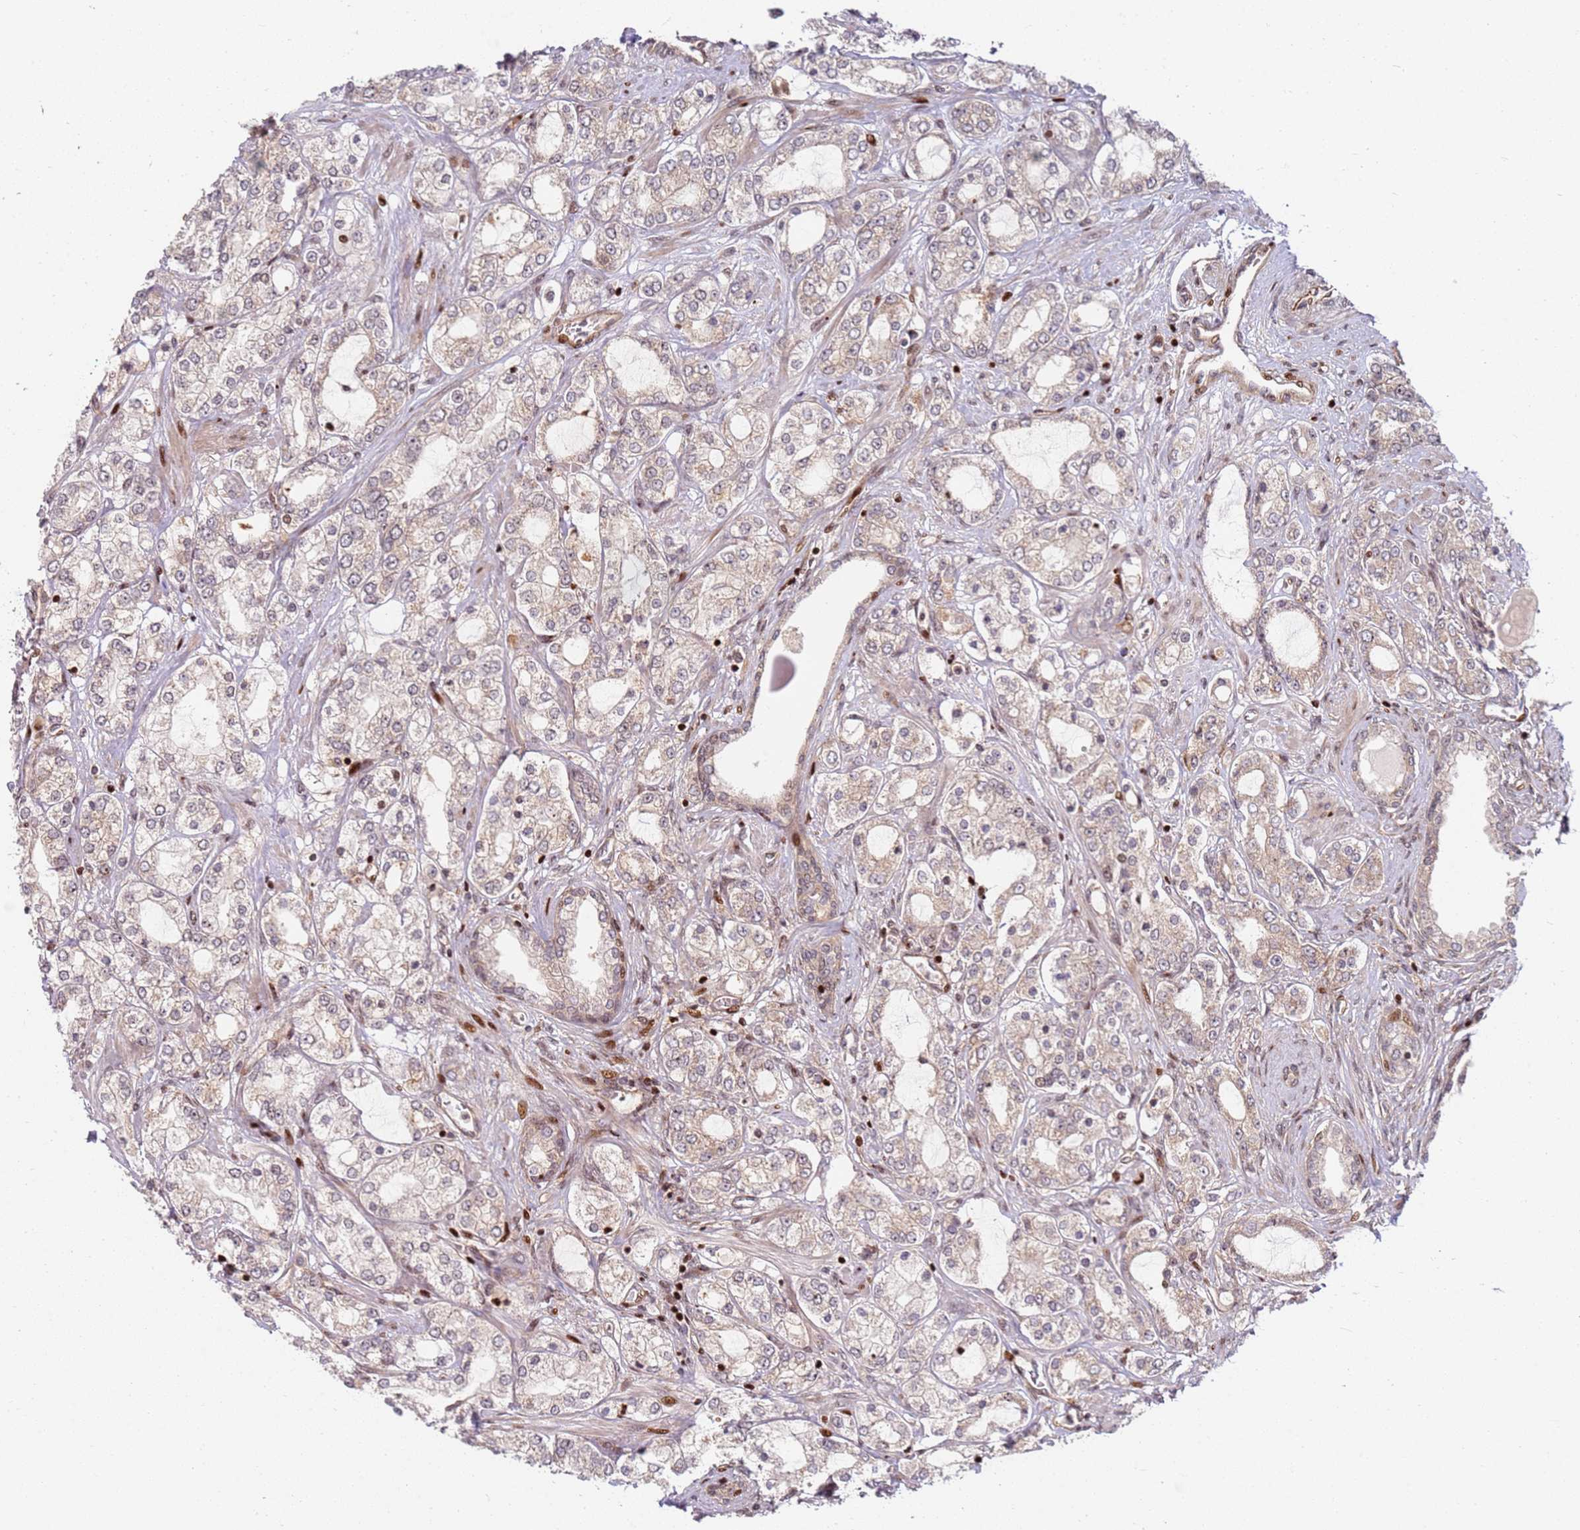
{"staining": {"intensity": "weak", "quantity": "<25%", "location": "cytoplasmic/membranous"}, "tissue": "prostate cancer", "cell_type": "Tumor cells", "image_type": "cancer", "snomed": [{"axis": "morphology", "description": "Adenocarcinoma, High grade"}, {"axis": "topography", "description": "Prostate"}], "caption": "DAB (3,3'-diaminobenzidine) immunohistochemical staining of human prostate cancer (adenocarcinoma (high-grade)) reveals no significant positivity in tumor cells.", "gene": "TMEM233", "patient": {"sex": "male", "age": 64}}